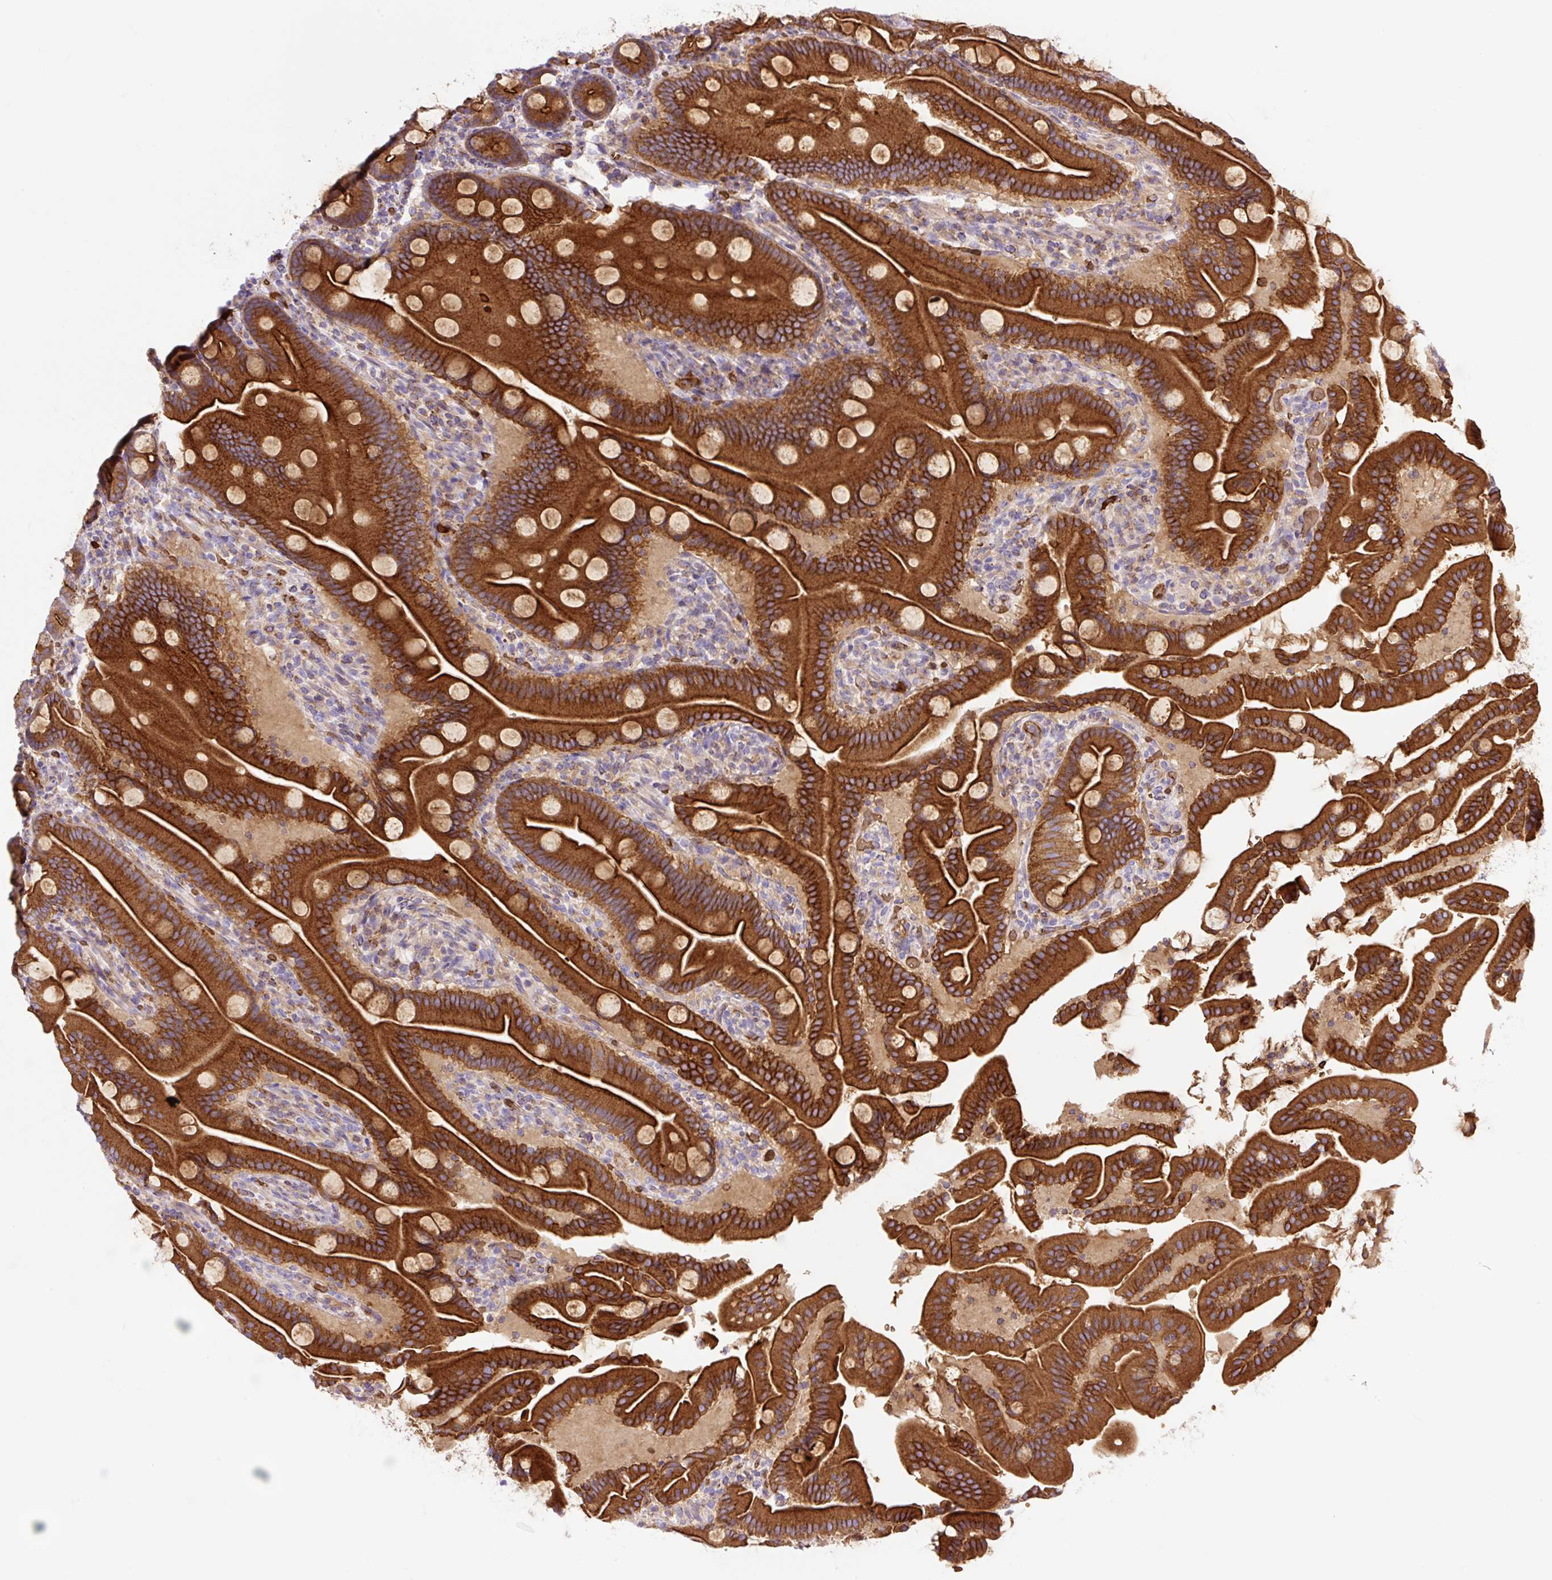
{"staining": {"intensity": "strong", "quantity": ">75%", "location": "cytoplasmic/membranous"}, "tissue": "duodenum", "cell_type": "Glandular cells", "image_type": "normal", "snomed": [{"axis": "morphology", "description": "Normal tissue, NOS"}, {"axis": "topography", "description": "Duodenum"}], "caption": "Duodenum stained for a protein (brown) reveals strong cytoplasmic/membranous positive positivity in about >75% of glandular cells.", "gene": "HIP1R", "patient": {"sex": "male", "age": 55}}